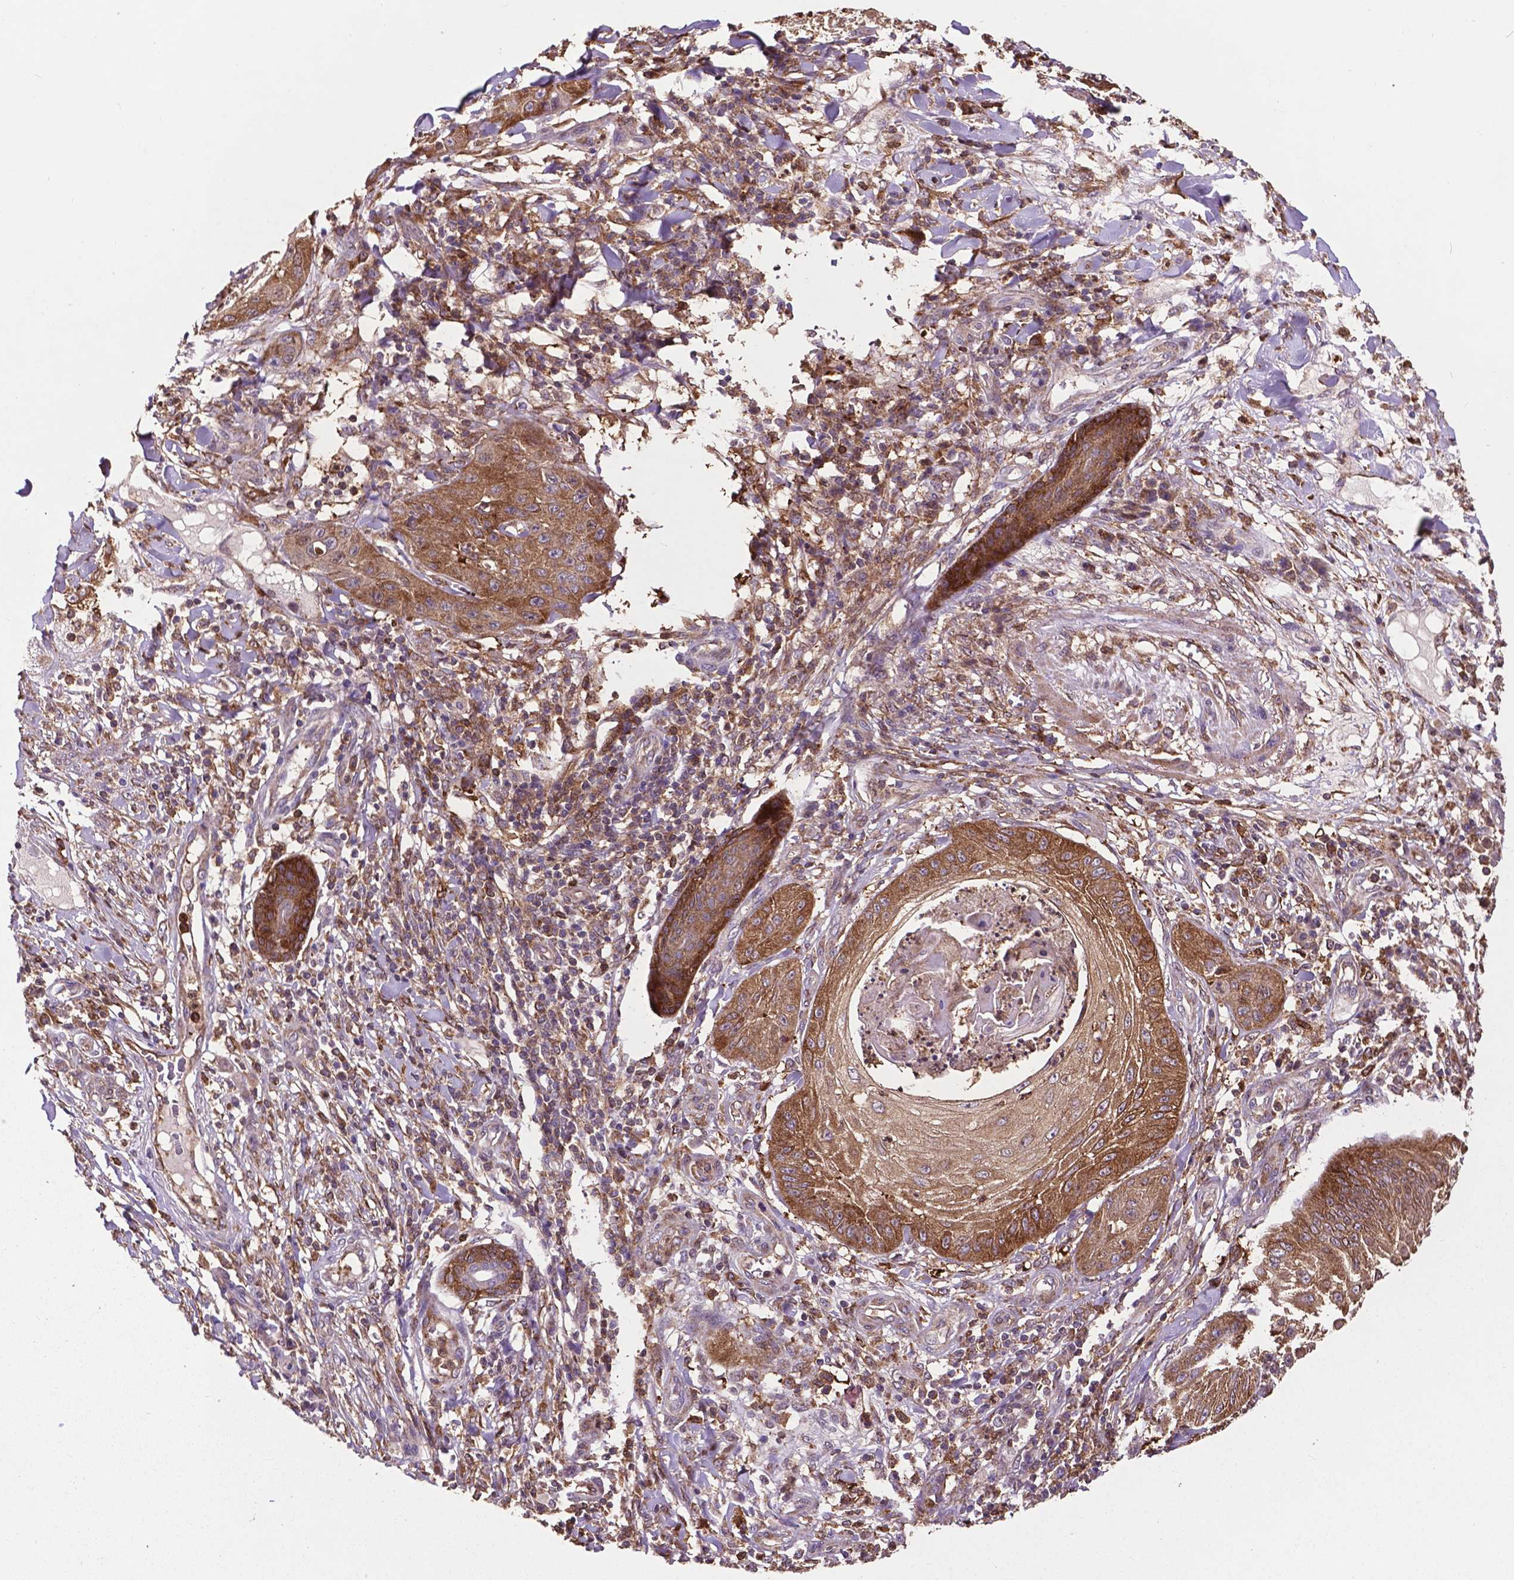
{"staining": {"intensity": "moderate", "quantity": ">75%", "location": "cytoplasmic/membranous"}, "tissue": "skin cancer", "cell_type": "Tumor cells", "image_type": "cancer", "snomed": [{"axis": "morphology", "description": "Squamous cell carcinoma, NOS"}, {"axis": "topography", "description": "Skin"}], "caption": "Skin squamous cell carcinoma stained with a brown dye reveals moderate cytoplasmic/membranous positive expression in approximately >75% of tumor cells.", "gene": "SMAD3", "patient": {"sex": "male", "age": 70}}